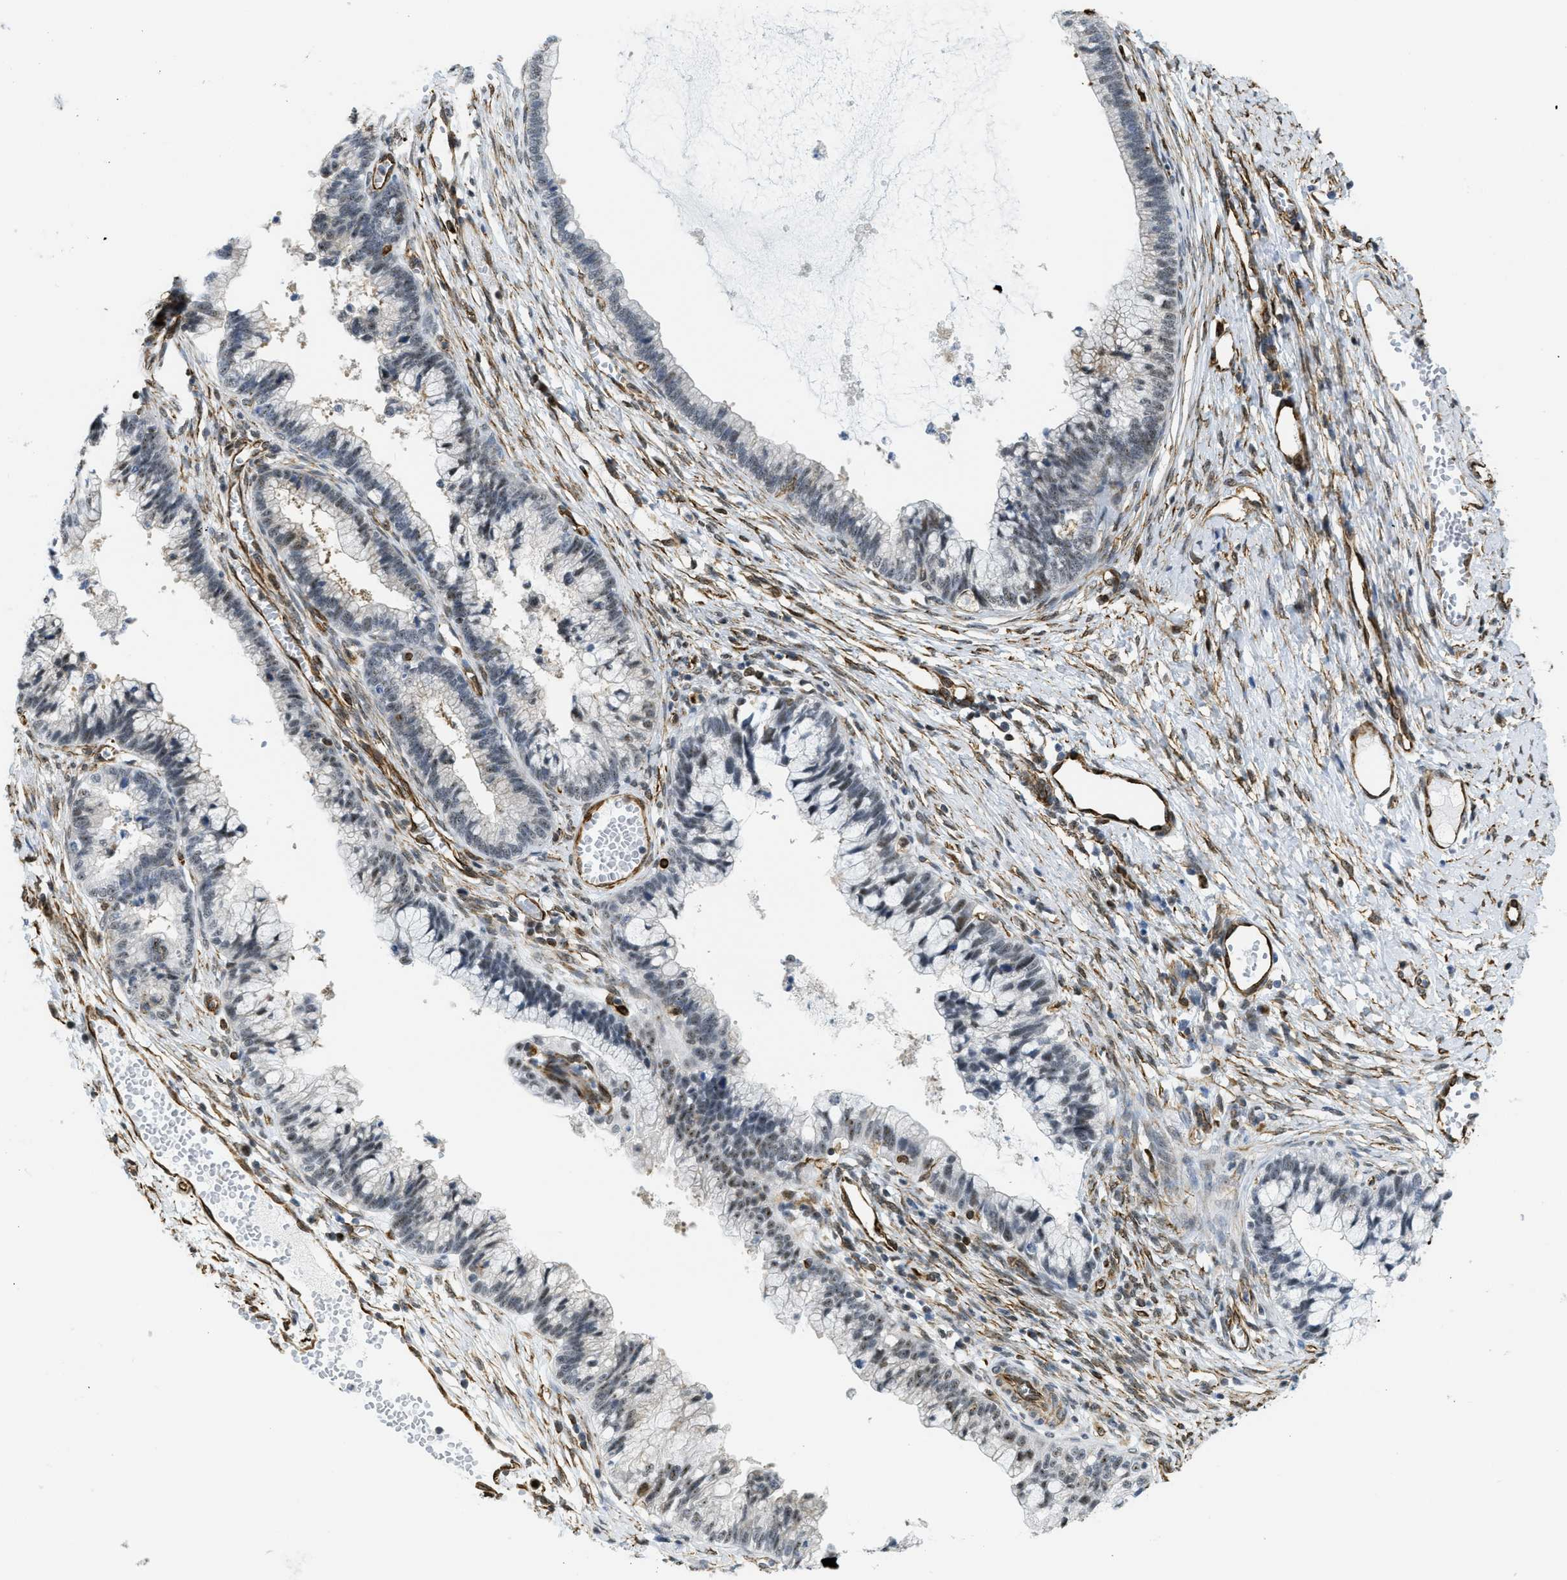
{"staining": {"intensity": "weak", "quantity": "<25%", "location": "nuclear"}, "tissue": "cervical cancer", "cell_type": "Tumor cells", "image_type": "cancer", "snomed": [{"axis": "morphology", "description": "Adenocarcinoma, NOS"}, {"axis": "topography", "description": "Cervix"}], "caption": "A high-resolution micrograph shows immunohistochemistry staining of cervical cancer, which demonstrates no significant positivity in tumor cells. (DAB (3,3'-diaminobenzidine) immunohistochemistry, high magnification).", "gene": "LRRC8B", "patient": {"sex": "female", "age": 44}}